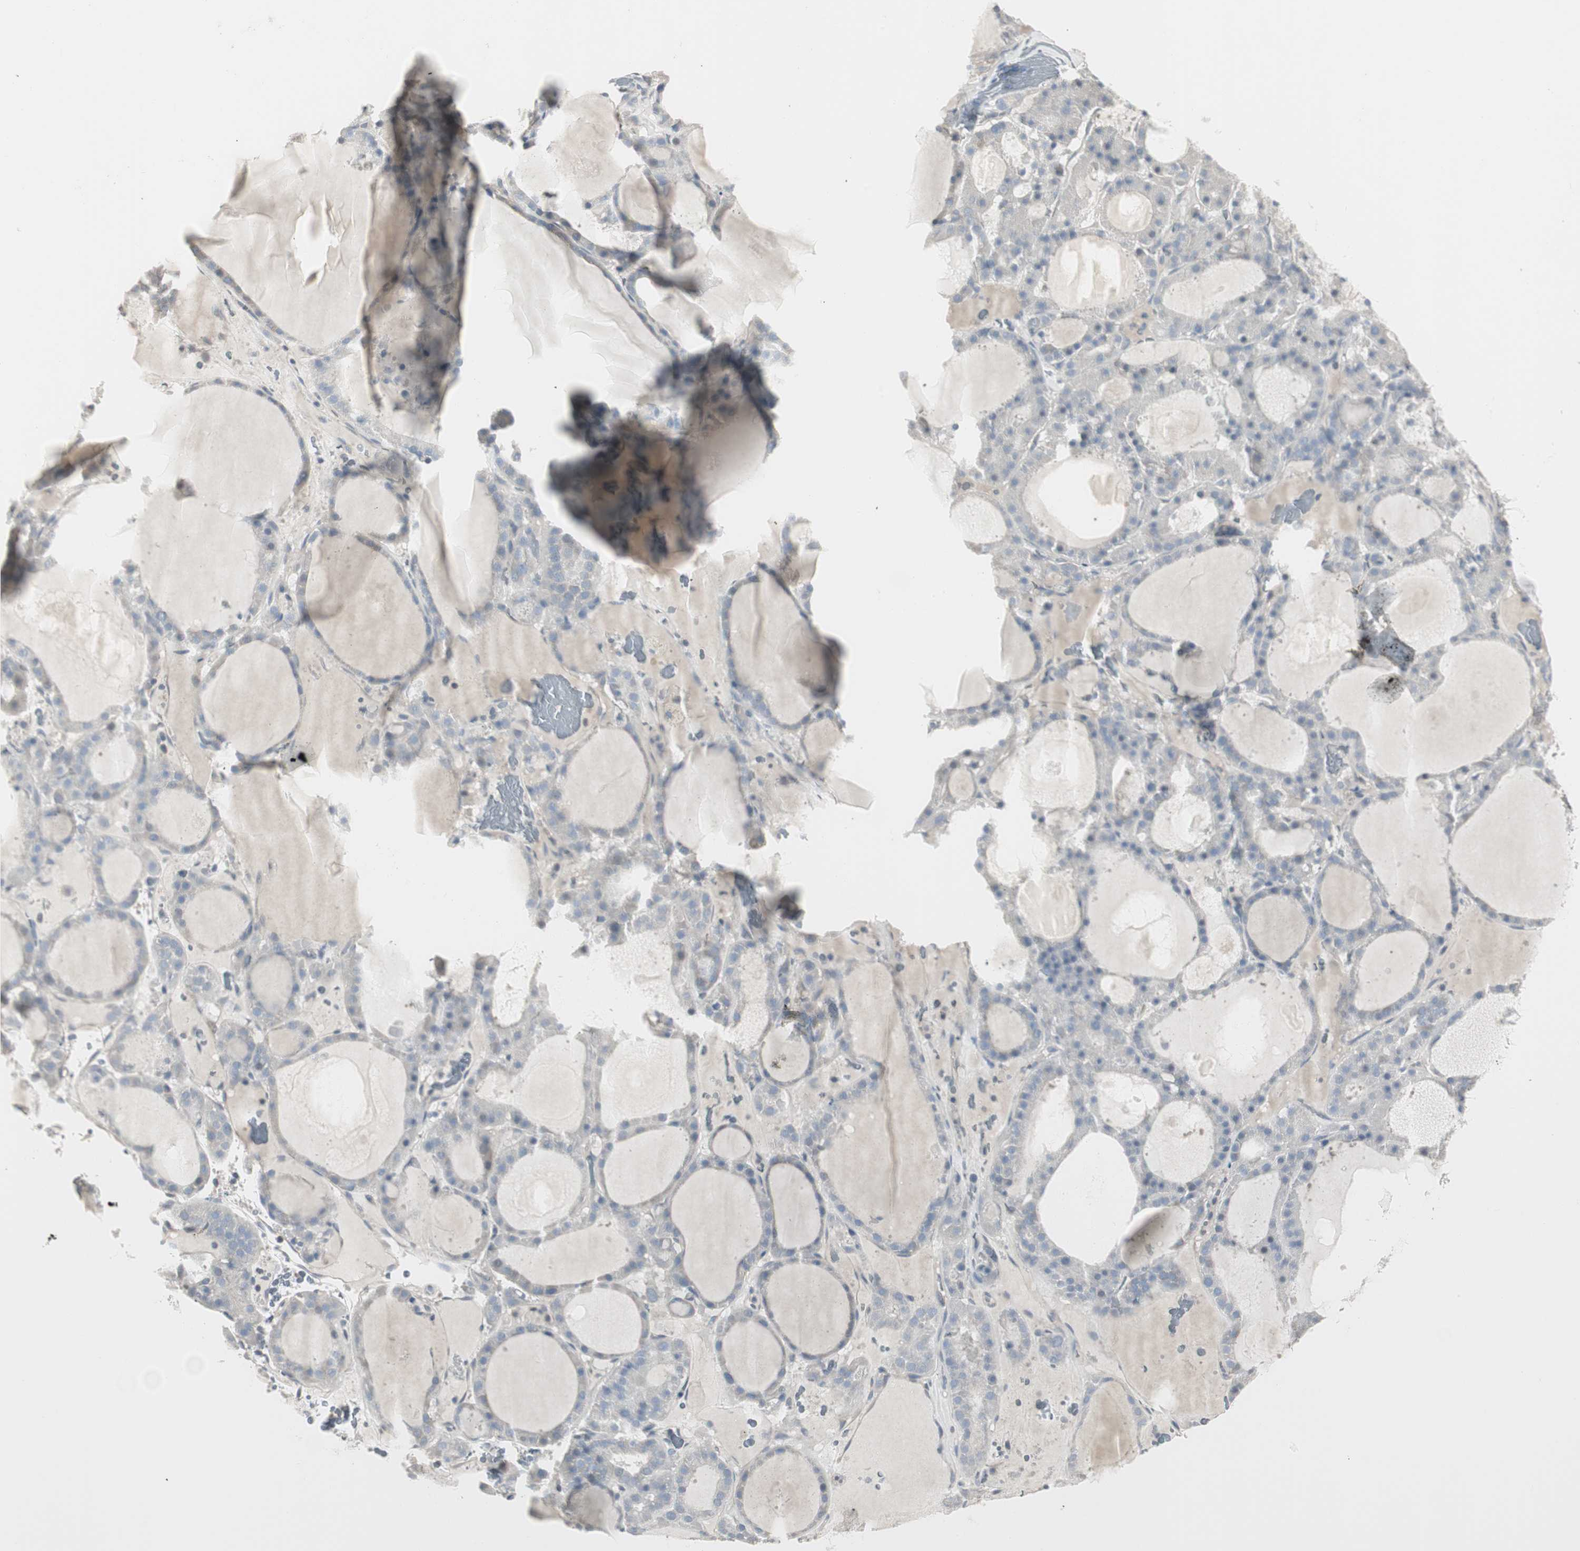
{"staining": {"intensity": "negative", "quantity": "none", "location": "none"}, "tissue": "thyroid gland", "cell_type": "Glandular cells", "image_type": "normal", "snomed": [{"axis": "morphology", "description": "Normal tissue, NOS"}, {"axis": "morphology", "description": "Carcinoma, NOS"}, {"axis": "topography", "description": "Thyroid gland"}], "caption": "Glandular cells are negative for protein expression in unremarkable human thyroid gland. Brightfield microscopy of IHC stained with DAB (3,3'-diaminobenzidine) (brown) and hematoxylin (blue), captured at high magnification.", "gene": "DMPK", "patient": {"sex": "female", "age": 86}}